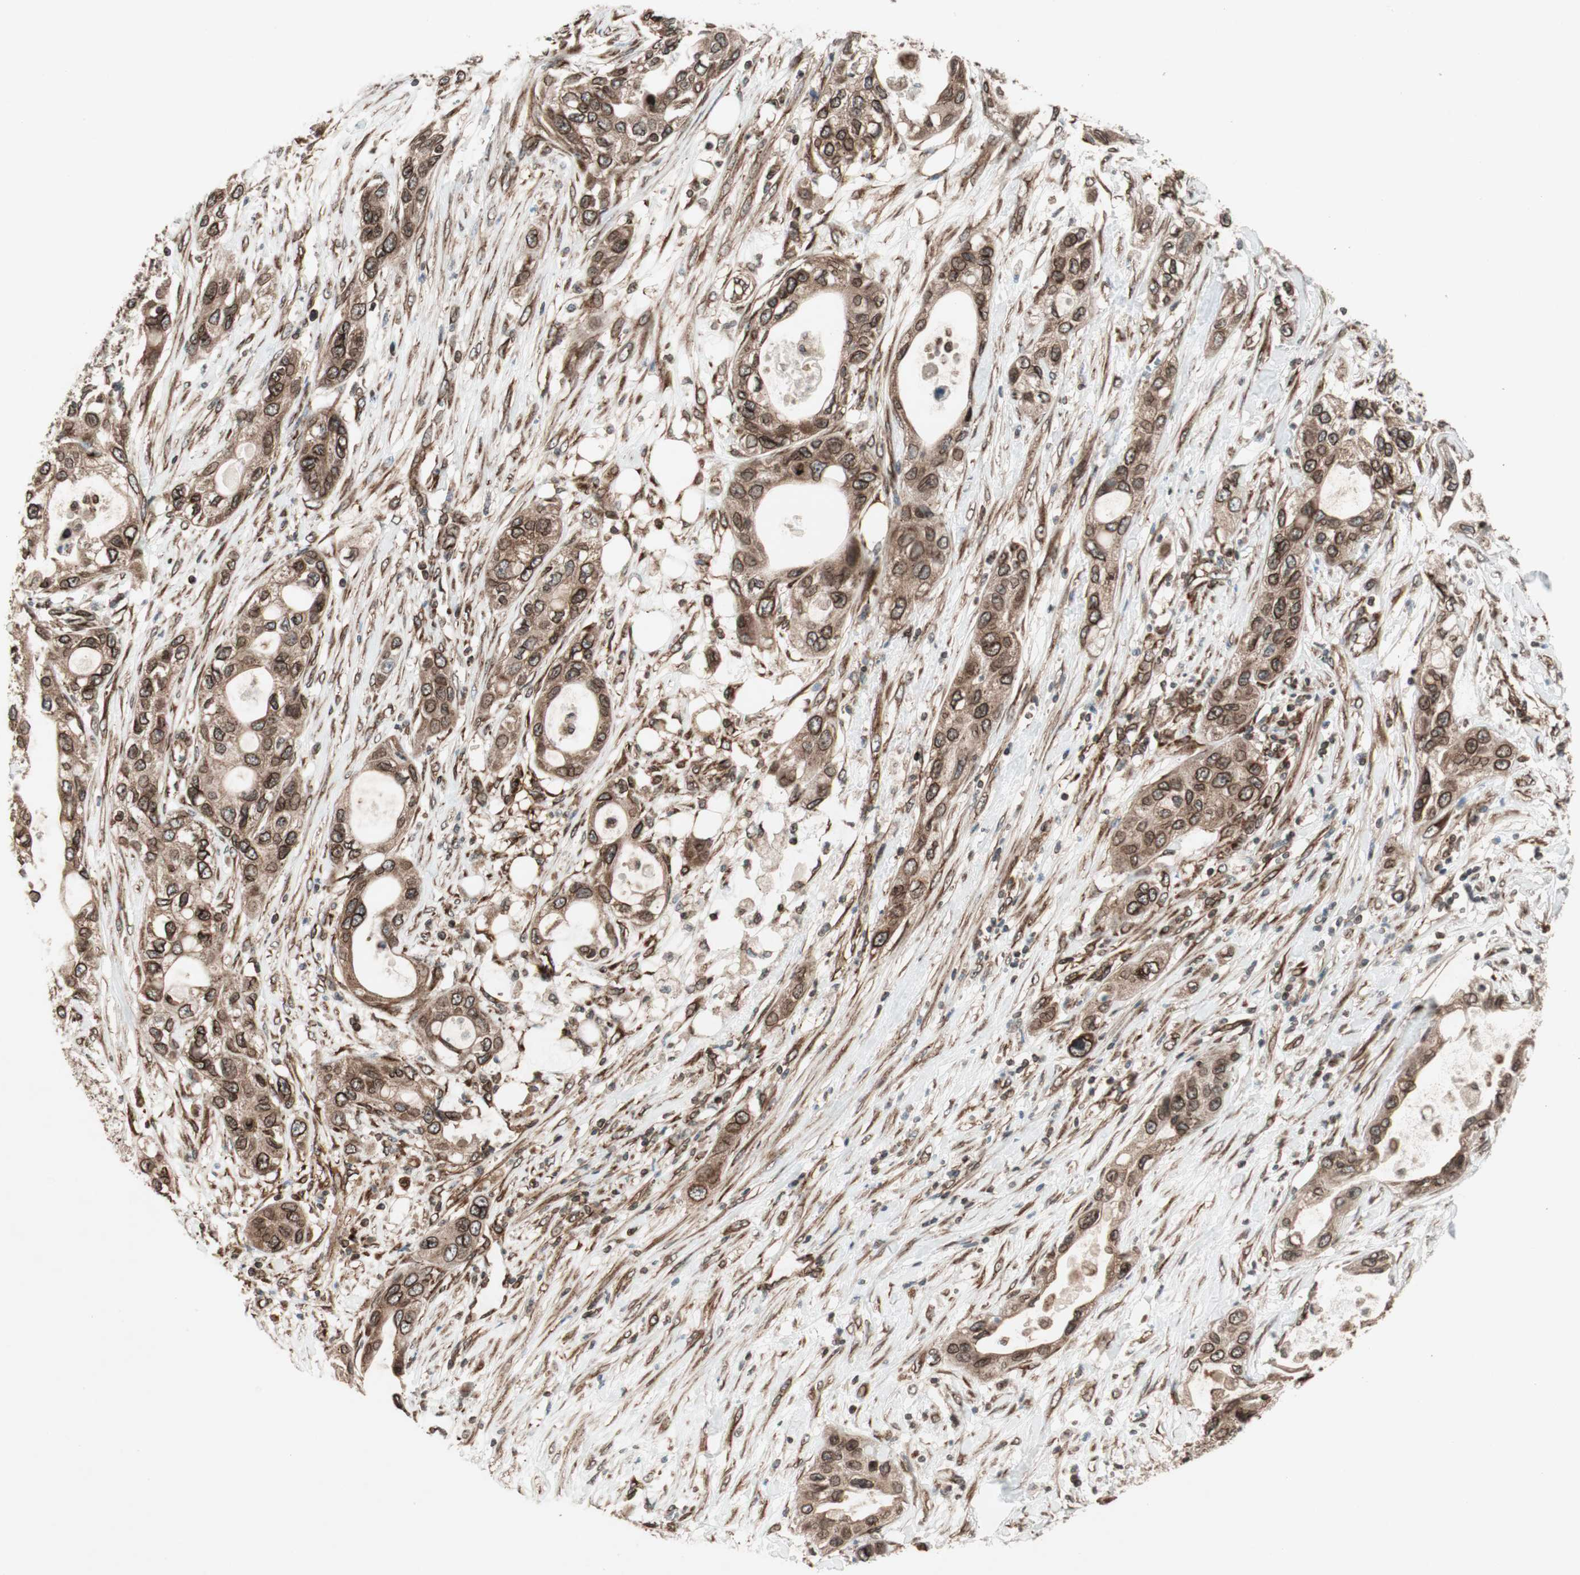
{"staining": {"intensity": "strong", "quantity": ">75%", "location": "cytoplasmic/membranous,nuclear"}, "tissue": "pancreatic cancer", "cell_type": "Tumor cells", "image_type": "cancer", "snomed": [{"axis": "morphology", "description": "Adenocarcinoma, NOS"}, {"axis": "topography", "description": "Pancreas"}], "caption": "The image demonstrates immunohistochemical staining of pancreatic cancer. There is strong cytoplasmic/membranous and nuclear expression is present in about >75% of tumor cells.", "gene": "NUP62", "patient": {"sex": "female", "age": 70}}